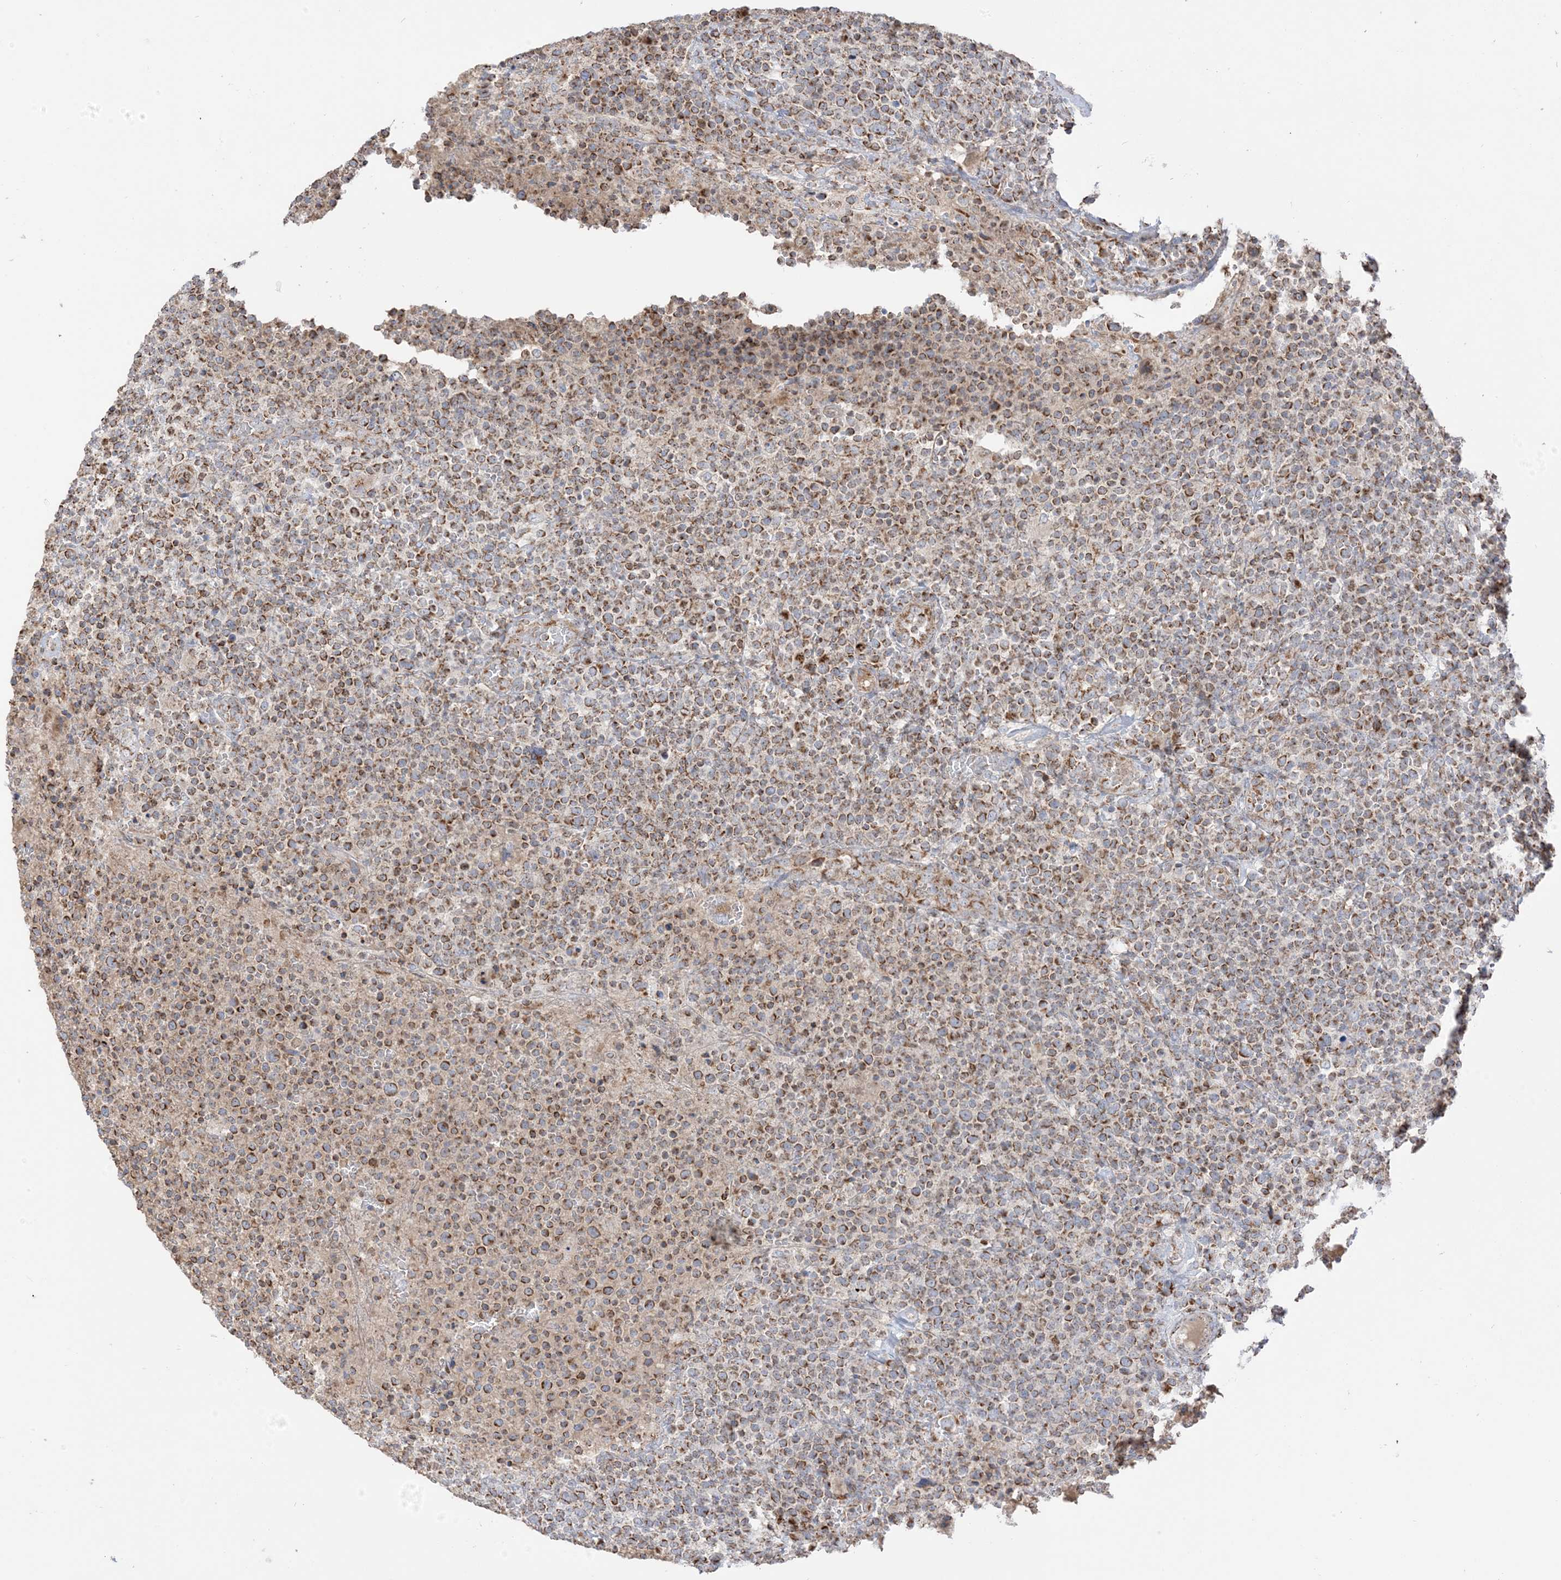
{"staining": {"intensity": "moderate", "quantity": ">75%", "location": "cytoplasmic/membranous"}, "tissue": "lymphoma", "cell_type": "Tumor cells", "image_type": "cancer", "snomed": [{"axis": "morphology", "description": "Malignant lymphoma, non-Hodgkin's type, High grade"}, {"axis": "topography", "description": "Lymph node"}], "caption": "Immunohistochemistry image of neoplastic tissue: high-grade malignant lymphoma, non-Hodgkin's type stained using immunohistochemistry exhibits medium levels of moderate protein expression localized specifically in the cytoplasmic/membranous of tumor cells, appearing as a cytoplasmic/membranous brown color.", "gene": "SLC25A12", "patient": {"sex": "male", "age": 61}}